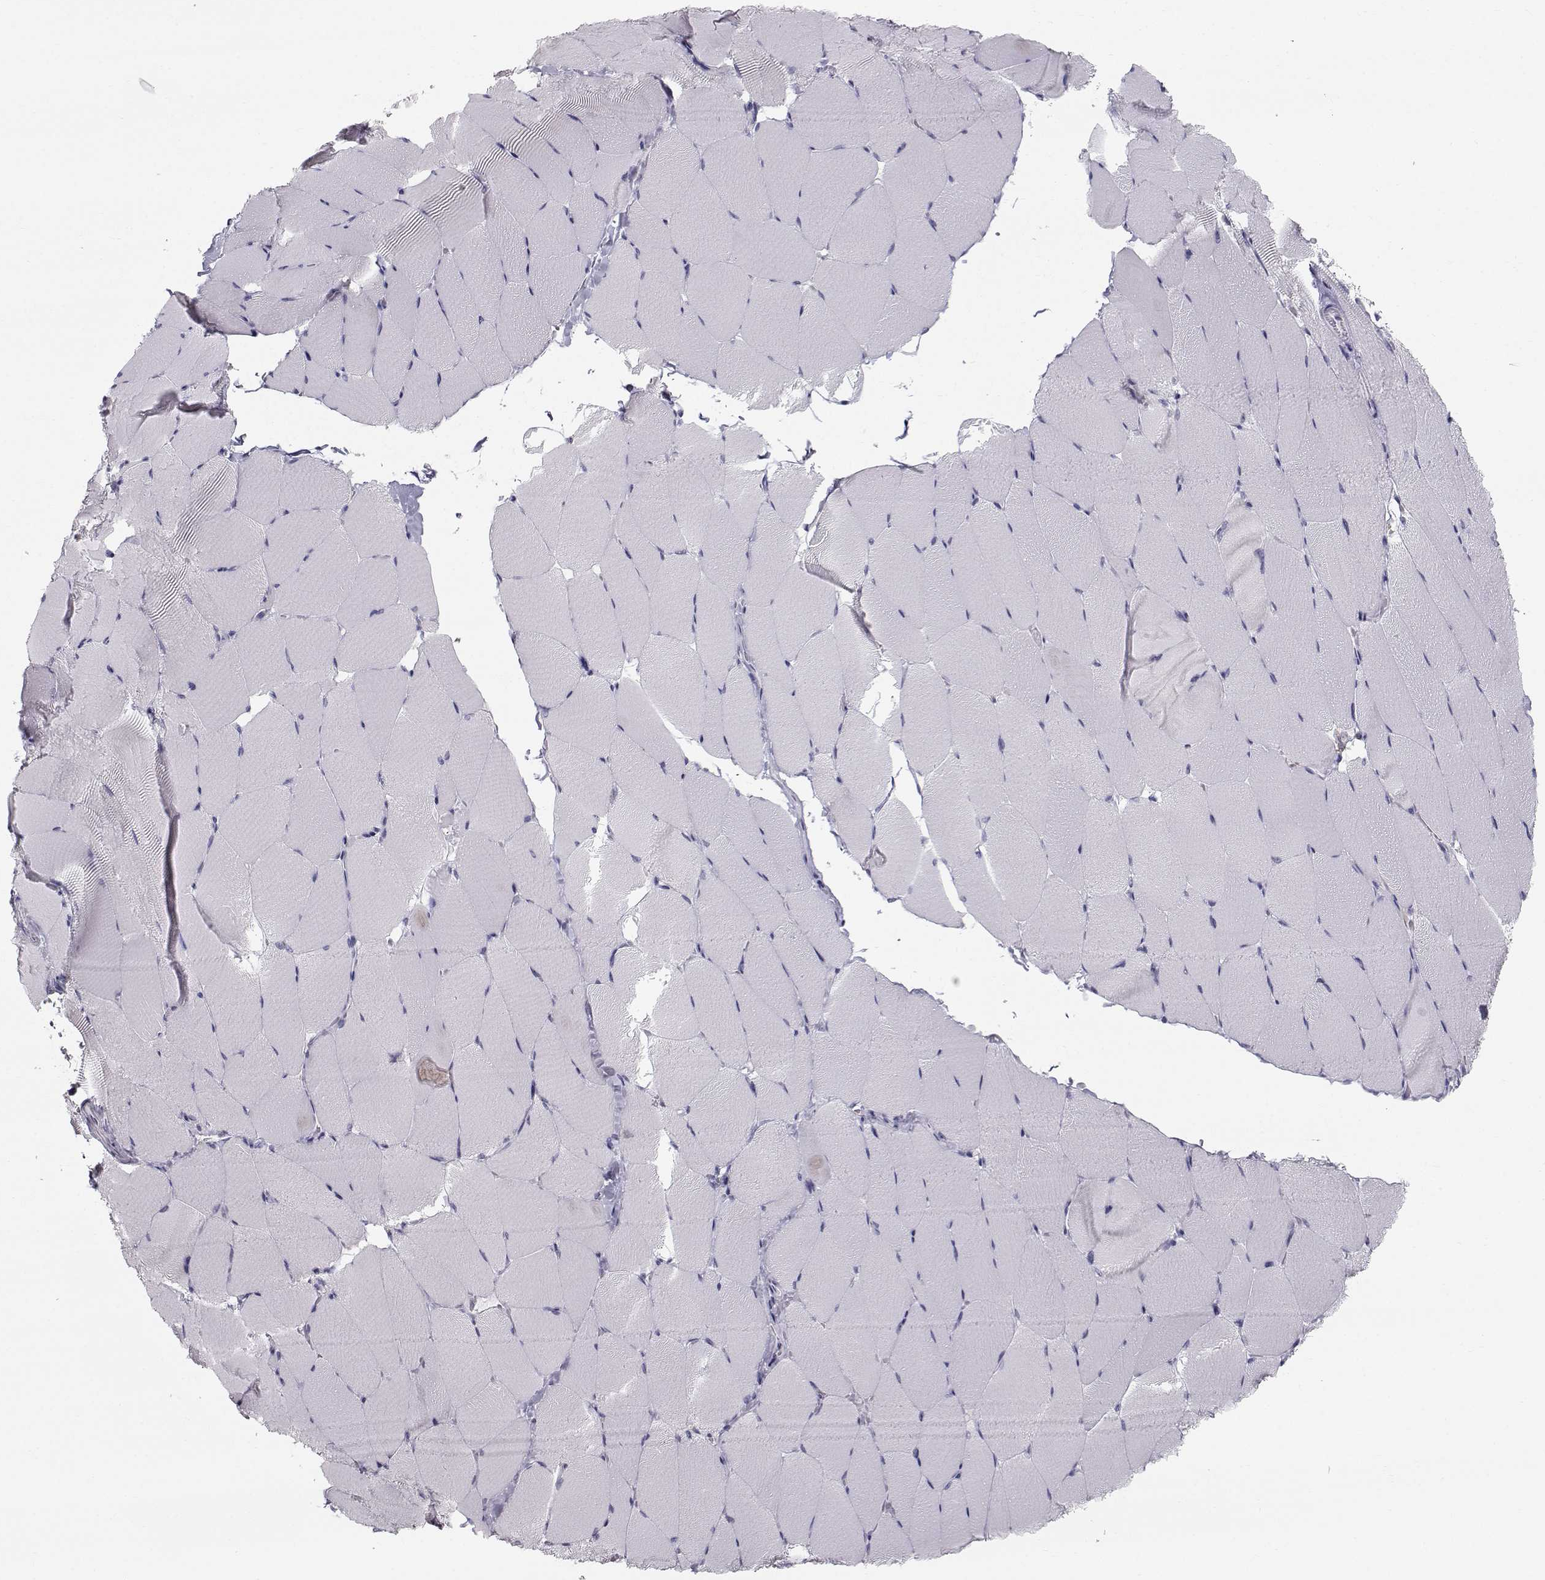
{"staining": {"intensity": "negative", "quantity": "none", "location": "none"}, "tissue": "skeletal muscle", "cell_type": "Myocytes", "image_type": "normal", "snomed": [{"axis": "morphology", "description": "Normal tissue, NOS"}, {"axis": "topography", "description": "Skeletal muscle"}], "caption": "Immunohistochemistry micrograph of normal skeletal muscle: human skeletal muscle stained with DAB demonstrates no significant protein staining in myocytes. The staining is performed using DAB brown chromogen with nuclei counter-stained in using hematoxylin.", "gene": "SPDYE4", "patient": {"sex": "female", "age": 37}}